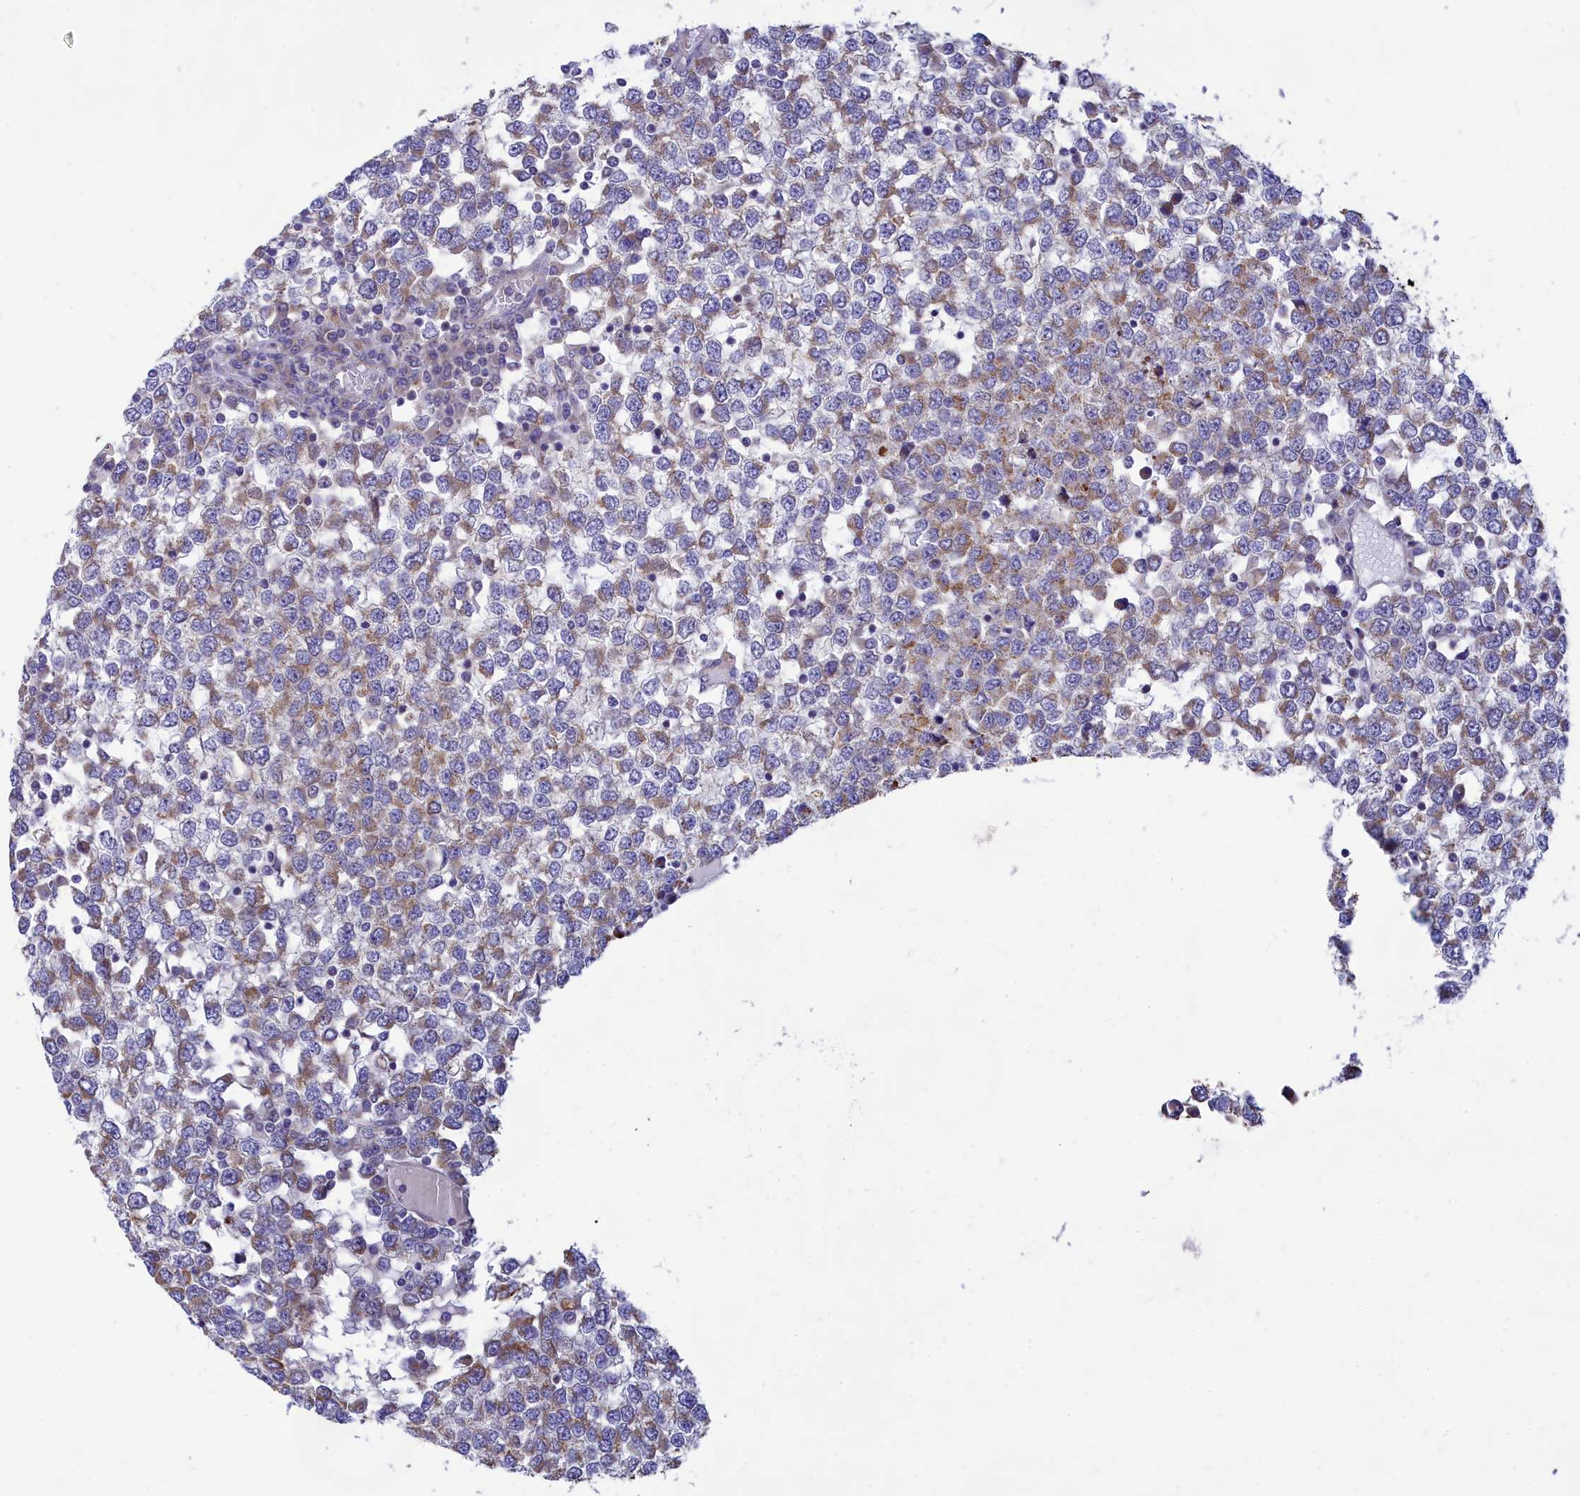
{"staining": {"intensity": "moderate", "quantity": "25%-75%", "location": "cytoplasmic/membranous"}, "tissue": "testis cancer", "cell_type": "Tumor cells", "image_type": "cancer", "snomed": [{"axis": "morphology", "description": "Seminoma, NOS"}, {"axis": "topography", "description": "Testis"}], "caption": "Human testis seminoma stained for a protein (brown) displays moderate cytoplasmic/membranous positive positivity in approximately 25%-75% of tumor cells.", "gene": "TMEM30B", "patient": {"sex": "male", "age": 65}}